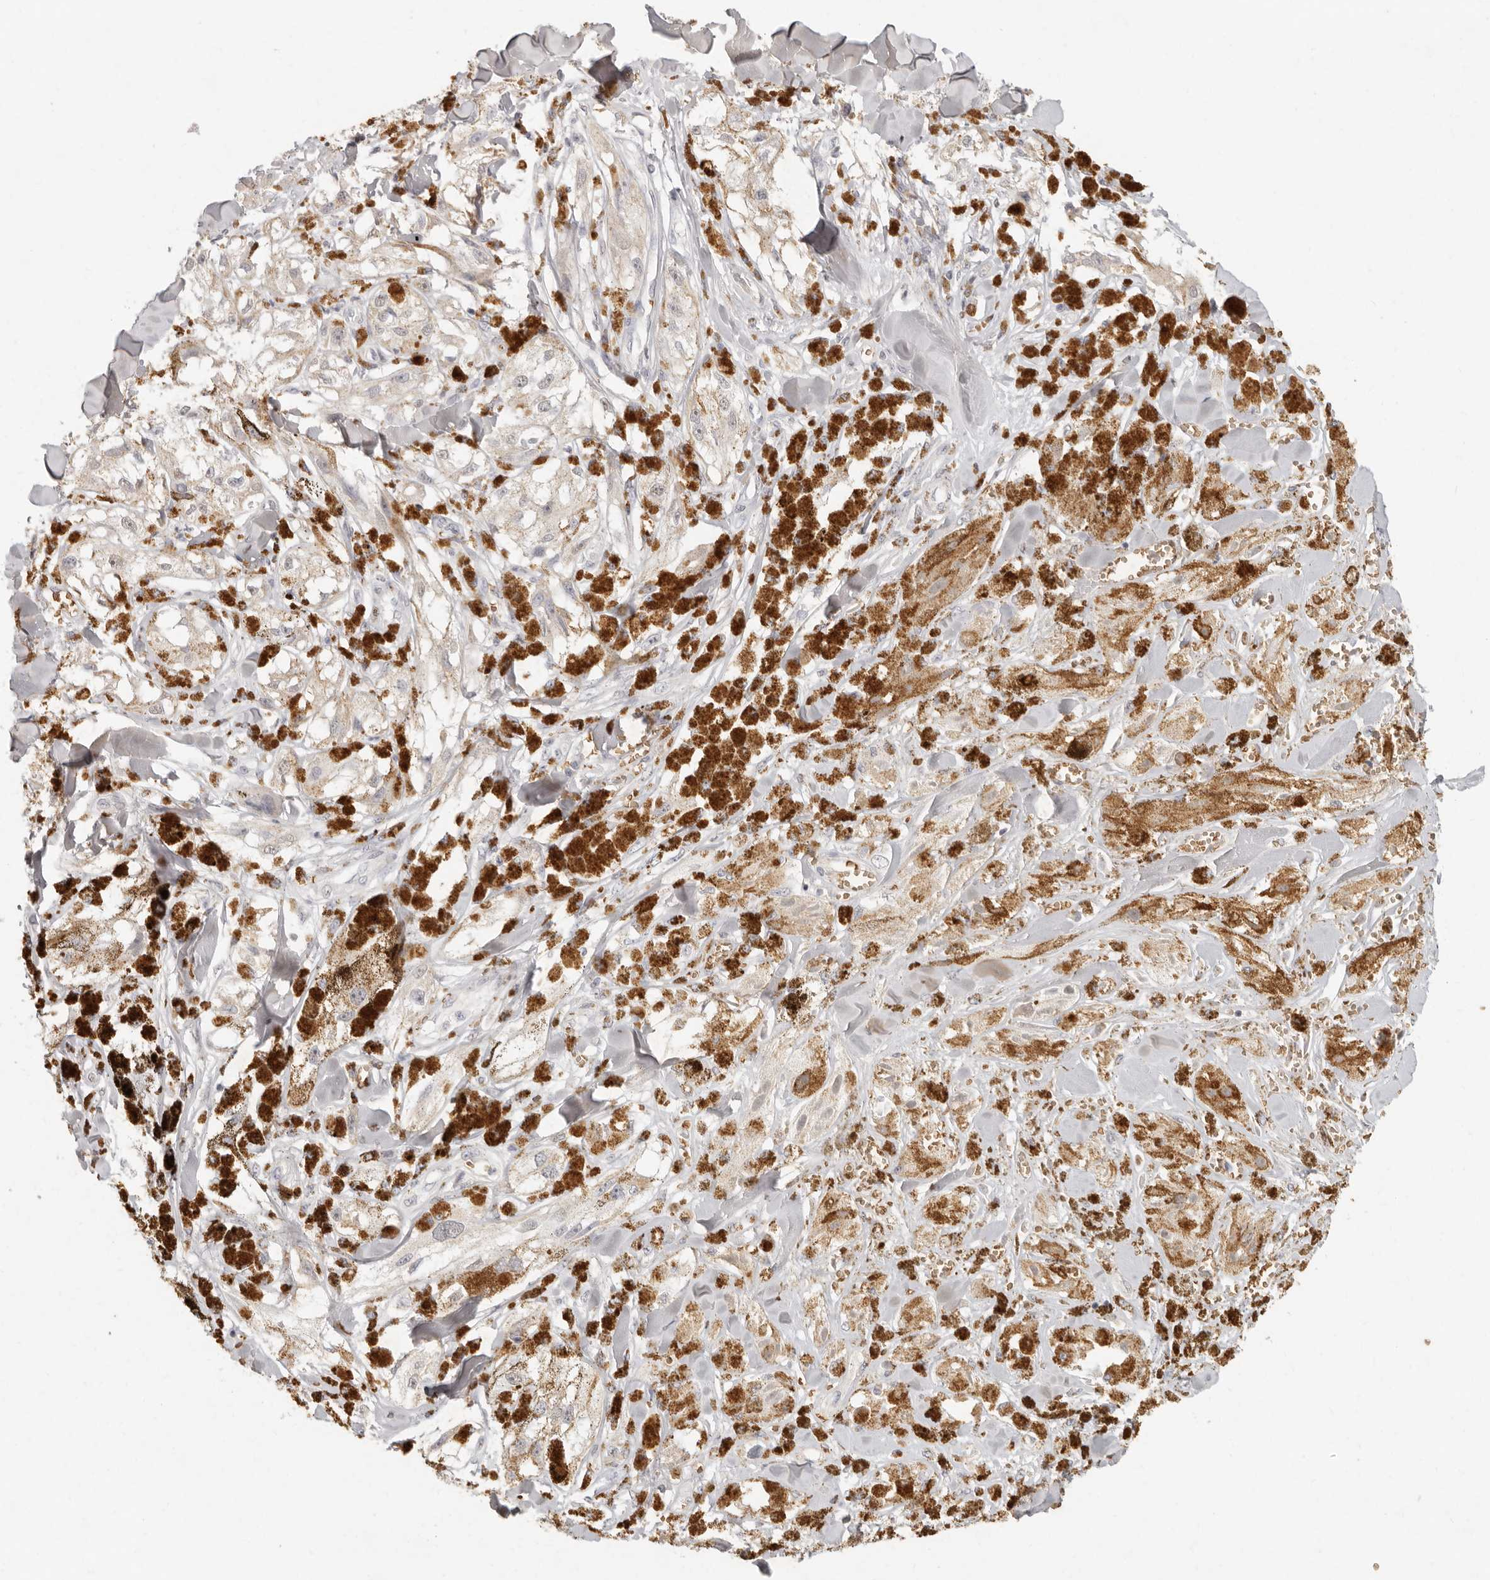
{"staining": {"intensity": "negative", "quantity": "none", "location": "none"}, "tissue": "melanoma", "cell_type": "Tumor cells", "image_type": "cancer", "snomed": [{"axis": "morphology", "description": "Malignant melanoma, NOS"}, {"axis": "topography", "description": "Skin"}], "caption": "The immunohistochemistry (IHC) image has no significant staining in tumor cells of malignant melanoma tissue. (Stains: DAB immunohistochemistry with hematoxylin counter stain, Microscopy: brightfield microscopy at high magnification).", "gene": "NIBAN1", "patient": {"sex": "male", "age": 88}}